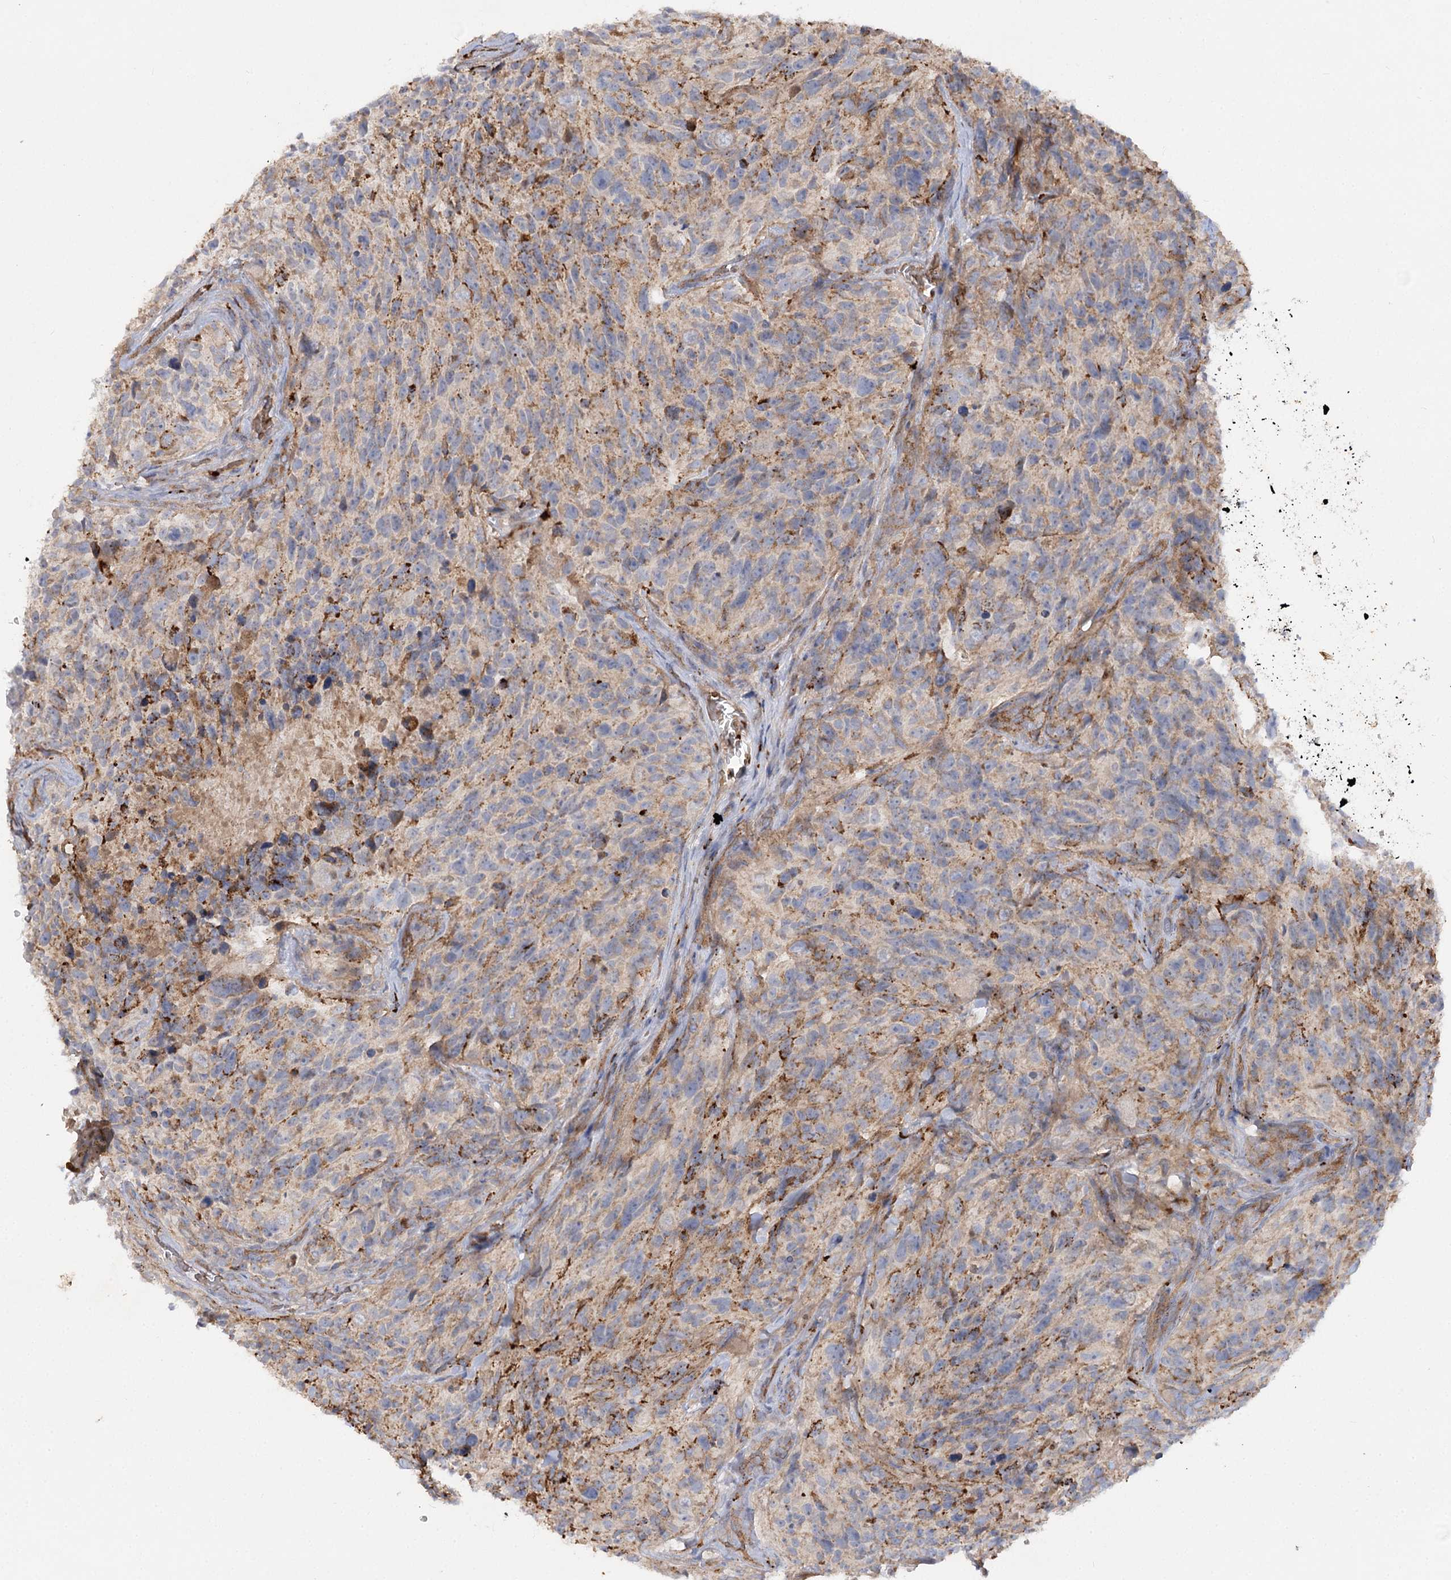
{"staining": {"intensity": "weak", "quantity": "25%-75%", "location": "cytoplasmic/membranous"}, "tissue": "glioma", "cell_type": "Tumor cells", "image_type": "cancer", "snomed": [{"axis": "morphology", "description": "Glioma, malignant, High grade"}, {"axis": "topography", "description": "Brain"}], "caption": "Immunohistochemistry of malignant high-grade glioma demonstrates low levels of weak cytoplasmic/membranous positivity in approximately 25%-75% of tumor cells. The staining was performed using DAB, with brown indicating positive protein expression. Nuclei are stained blue with hematoxylin.", "gene": "KIAA0825", "patient": {"sex": "male", "age": 69}}